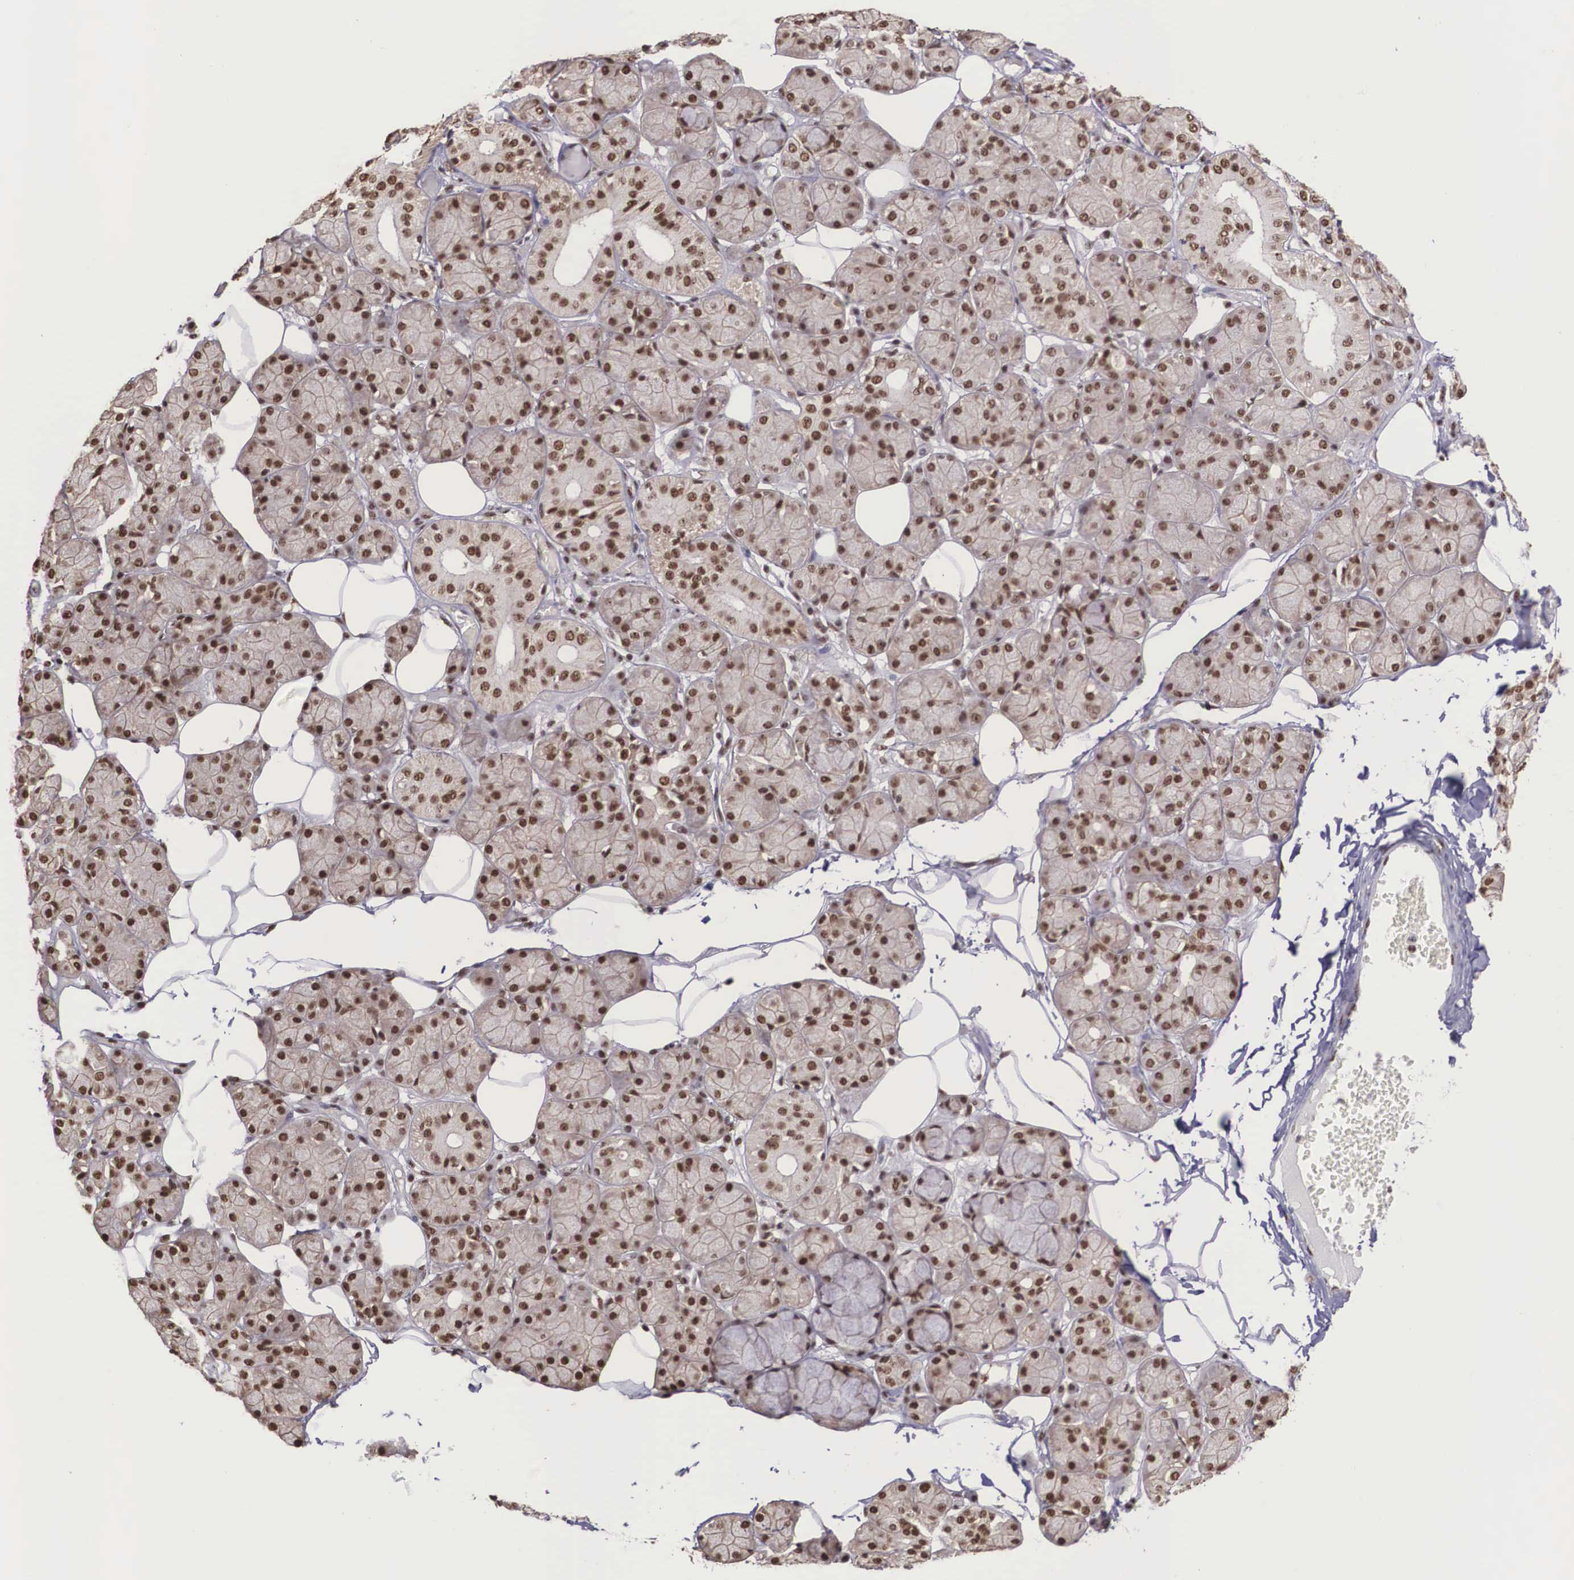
{"staining": {"intensity": "moderate", "quantity": ">75%", "location": "cytoplasmic/membranous,nuclear"}, "tissue": "salivary gland", "cell_type": "Glandular cells", "image_type": "normal", "snomed": [{"axis": "morphology", "description": "Normal tissue, NOS"}, {"axis": "topography", "description": "Salivary gland"}], "caption": "Immunohistochemistry (IHC) histopathology image of normal salivary gland: human salivary gland stained using IHC exhibits medium levels of moderate protein expression localized specifically in the cytoplasmic/membranous,nuclear of glandular cells, appearing as a cytoplasmic/membranous,nuclear brown color.", "gene": "POLR2F", "patient": {"sex": "male", "age": 54}}